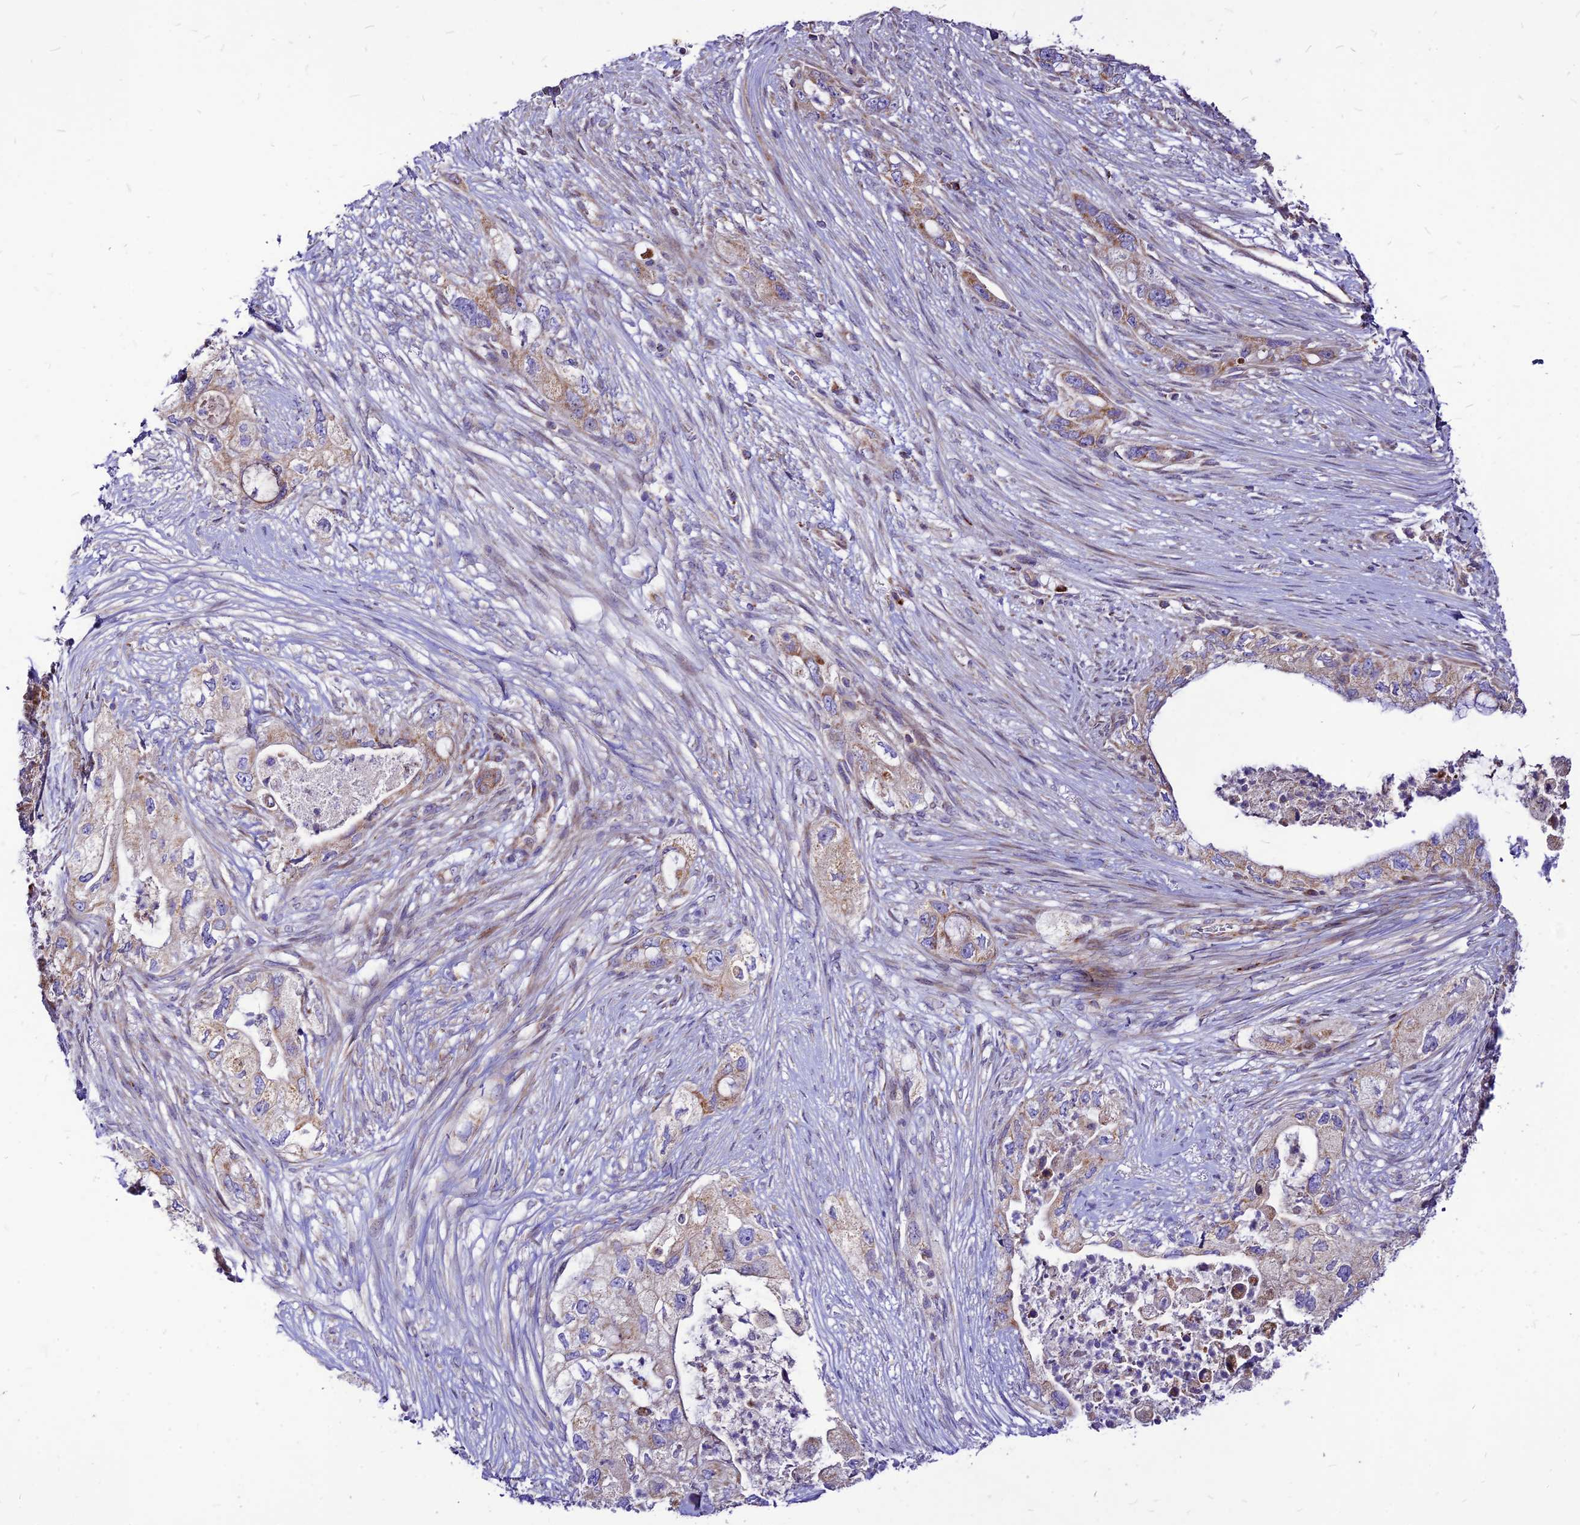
{"staining": {"intensity": "moderate", "quantity": "25%-75%", "location": "cytoplasmic/membranous"}, "tissue": "pancreatic cancer", "cell_type": "Tumor cells", "image_type": "cancer", "snomed": [{"axis": "morphology", "description": "Adenocarcinoma, NOS"}, {"axis": "topography", "description": "Pancreas"}], "caption": "Human adenocarcinoma (pancreatic) stained with a protein marker shows moderate staining in tumor cells.", "gene": "ECI1", "patient": {"sex": "female", "age": 73}}